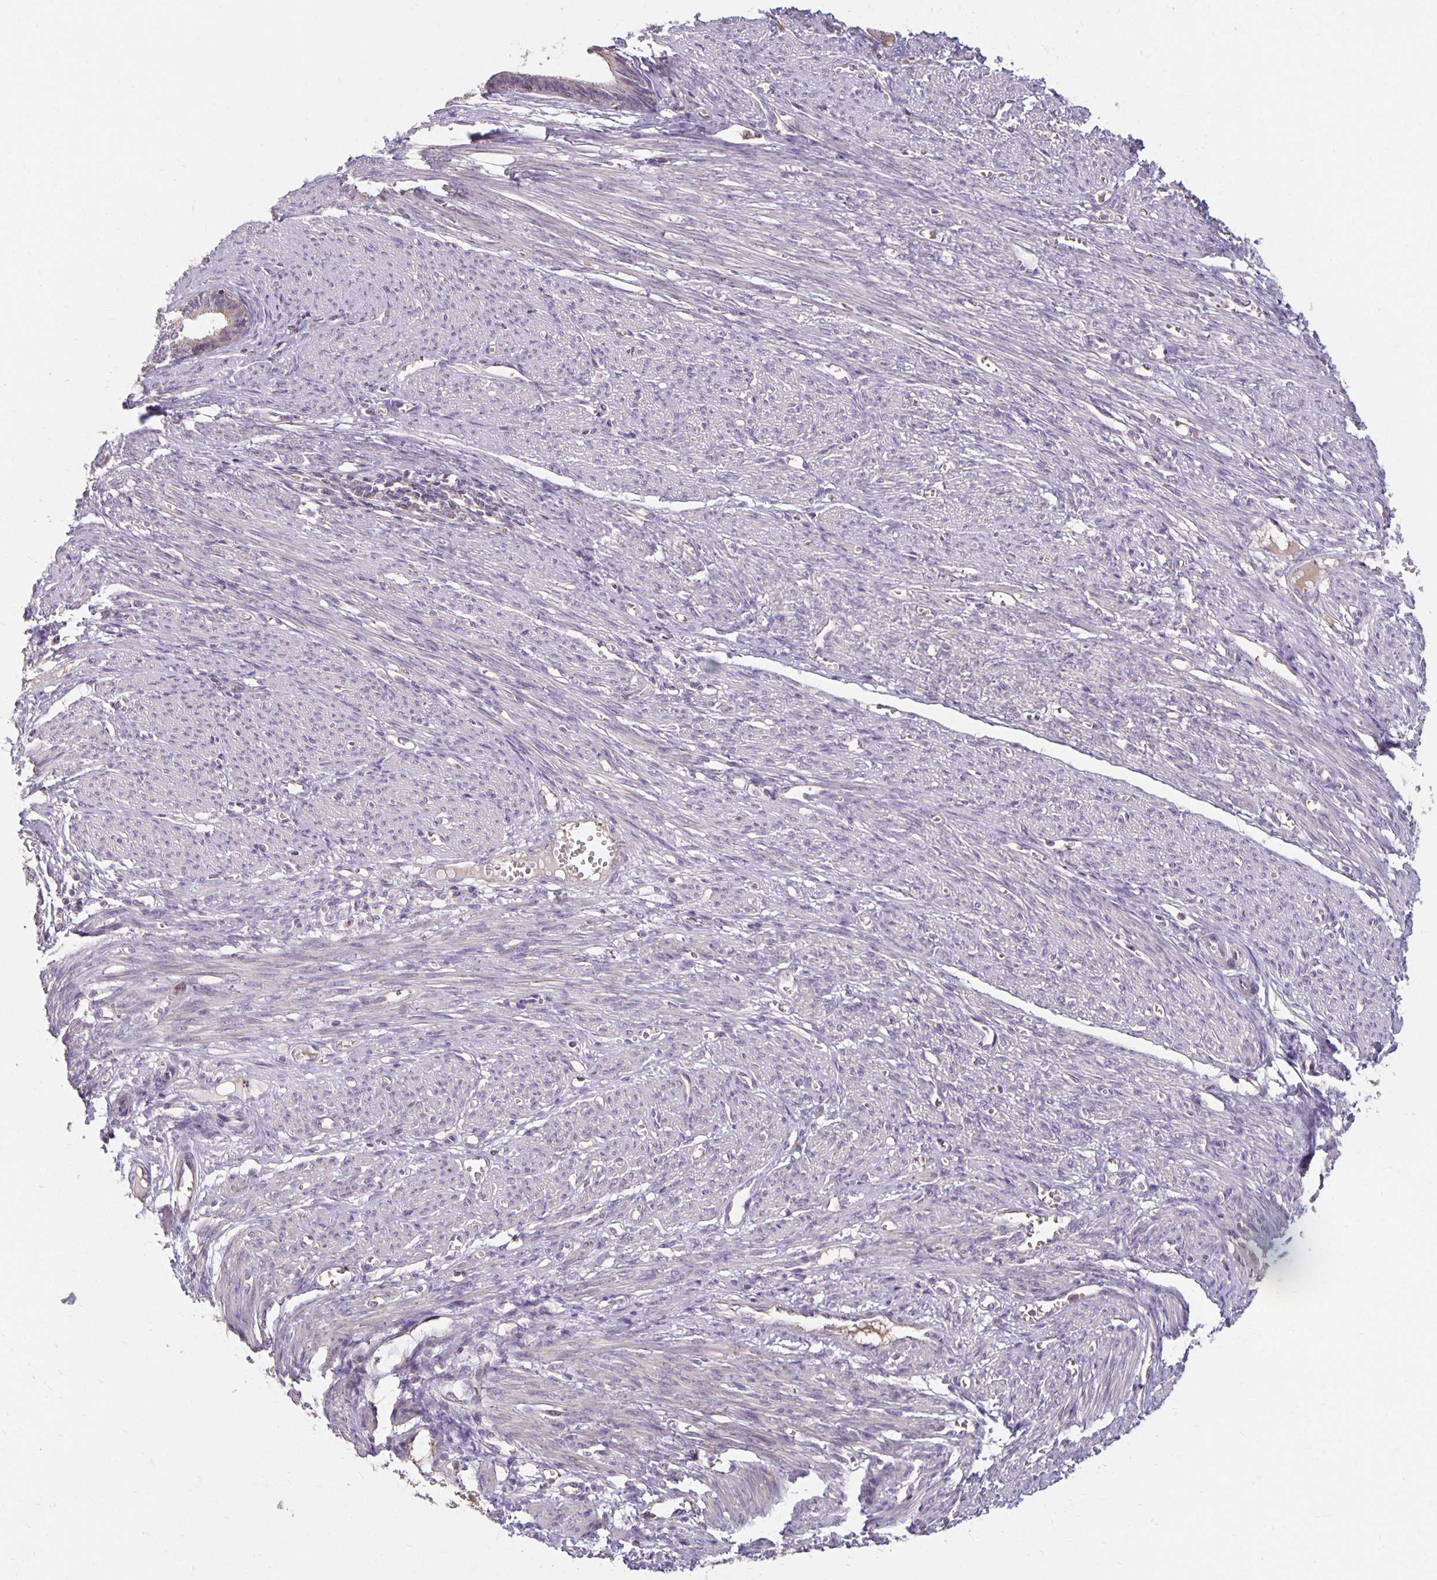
{"staining": {"intensity": "negative", "quantity": "none", "location": "none"}, "tissue": "endometrial cancer", "cell_type": "Tumor cells", "image_type": "cancer", "snomed": [{"axis": "morphology", "description": "Adenocarcinoma, NOS"}, {"axis": "topography", "description": "Endometrium"}], "caption": "Tumor cells are negative for brown protein staining in endometrial adenocarcinoma.", "gene": "CST6", "patient": {"sex": "female", "age": 68}}